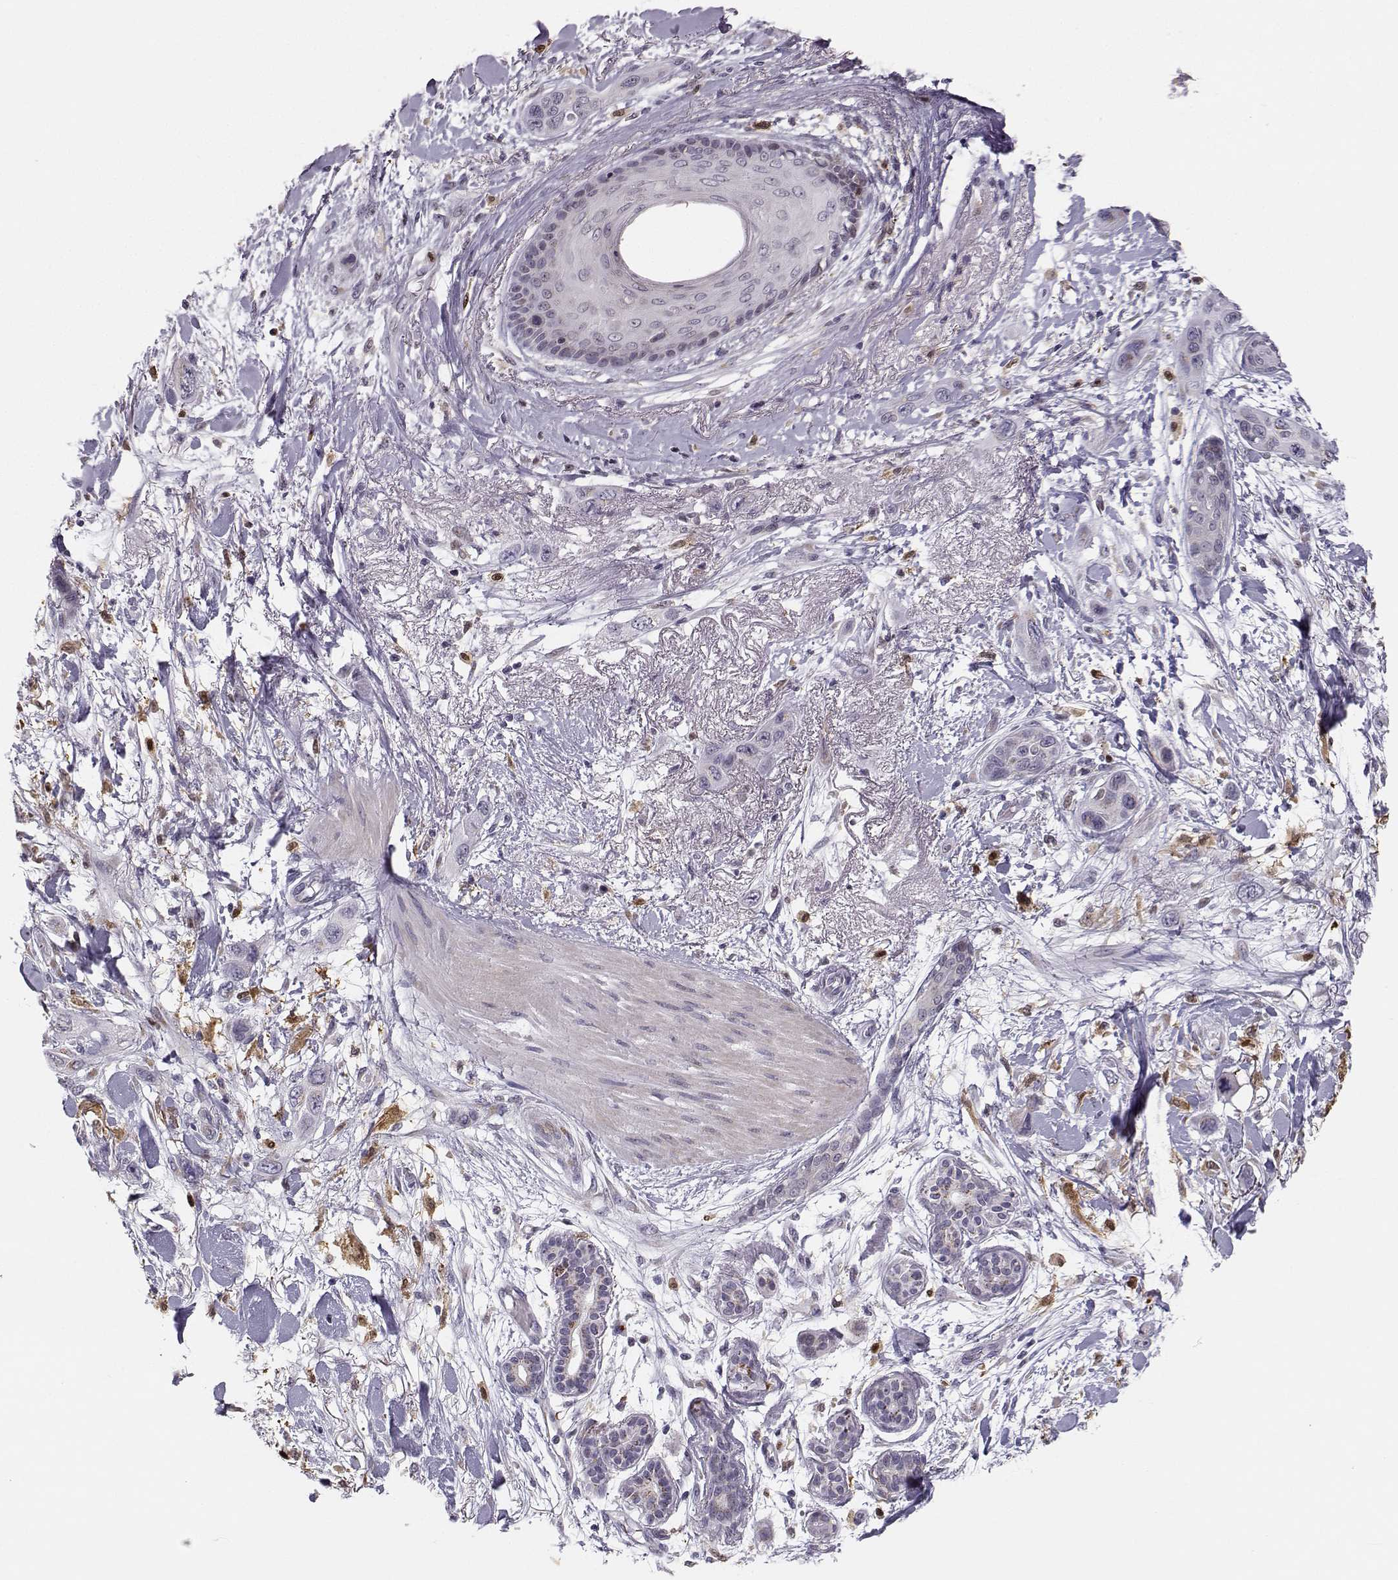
{"staining": {"intensity": "negative", "quantity": "none", "location": "none"}, "tissue": "skin cancer", "cell_type": "Tumor cells", "image_type": "cancer", "snomed": [{"axis": "morphology", "description": "Squamous cell carcinoma, NOS"}, {"axis": "topography", "description": "Skin"}], "caption": "IHC image of neoplastic tissue: skin squamous cell carcinoma stained with DAB exhibits no significant protein staining in tumor cells. (DAB (3,3'-diaminobenzidine) IHC with hematoxylin counter stain).", "gene": "HTR7", "patient": {"sex": "male", "age": 79}}